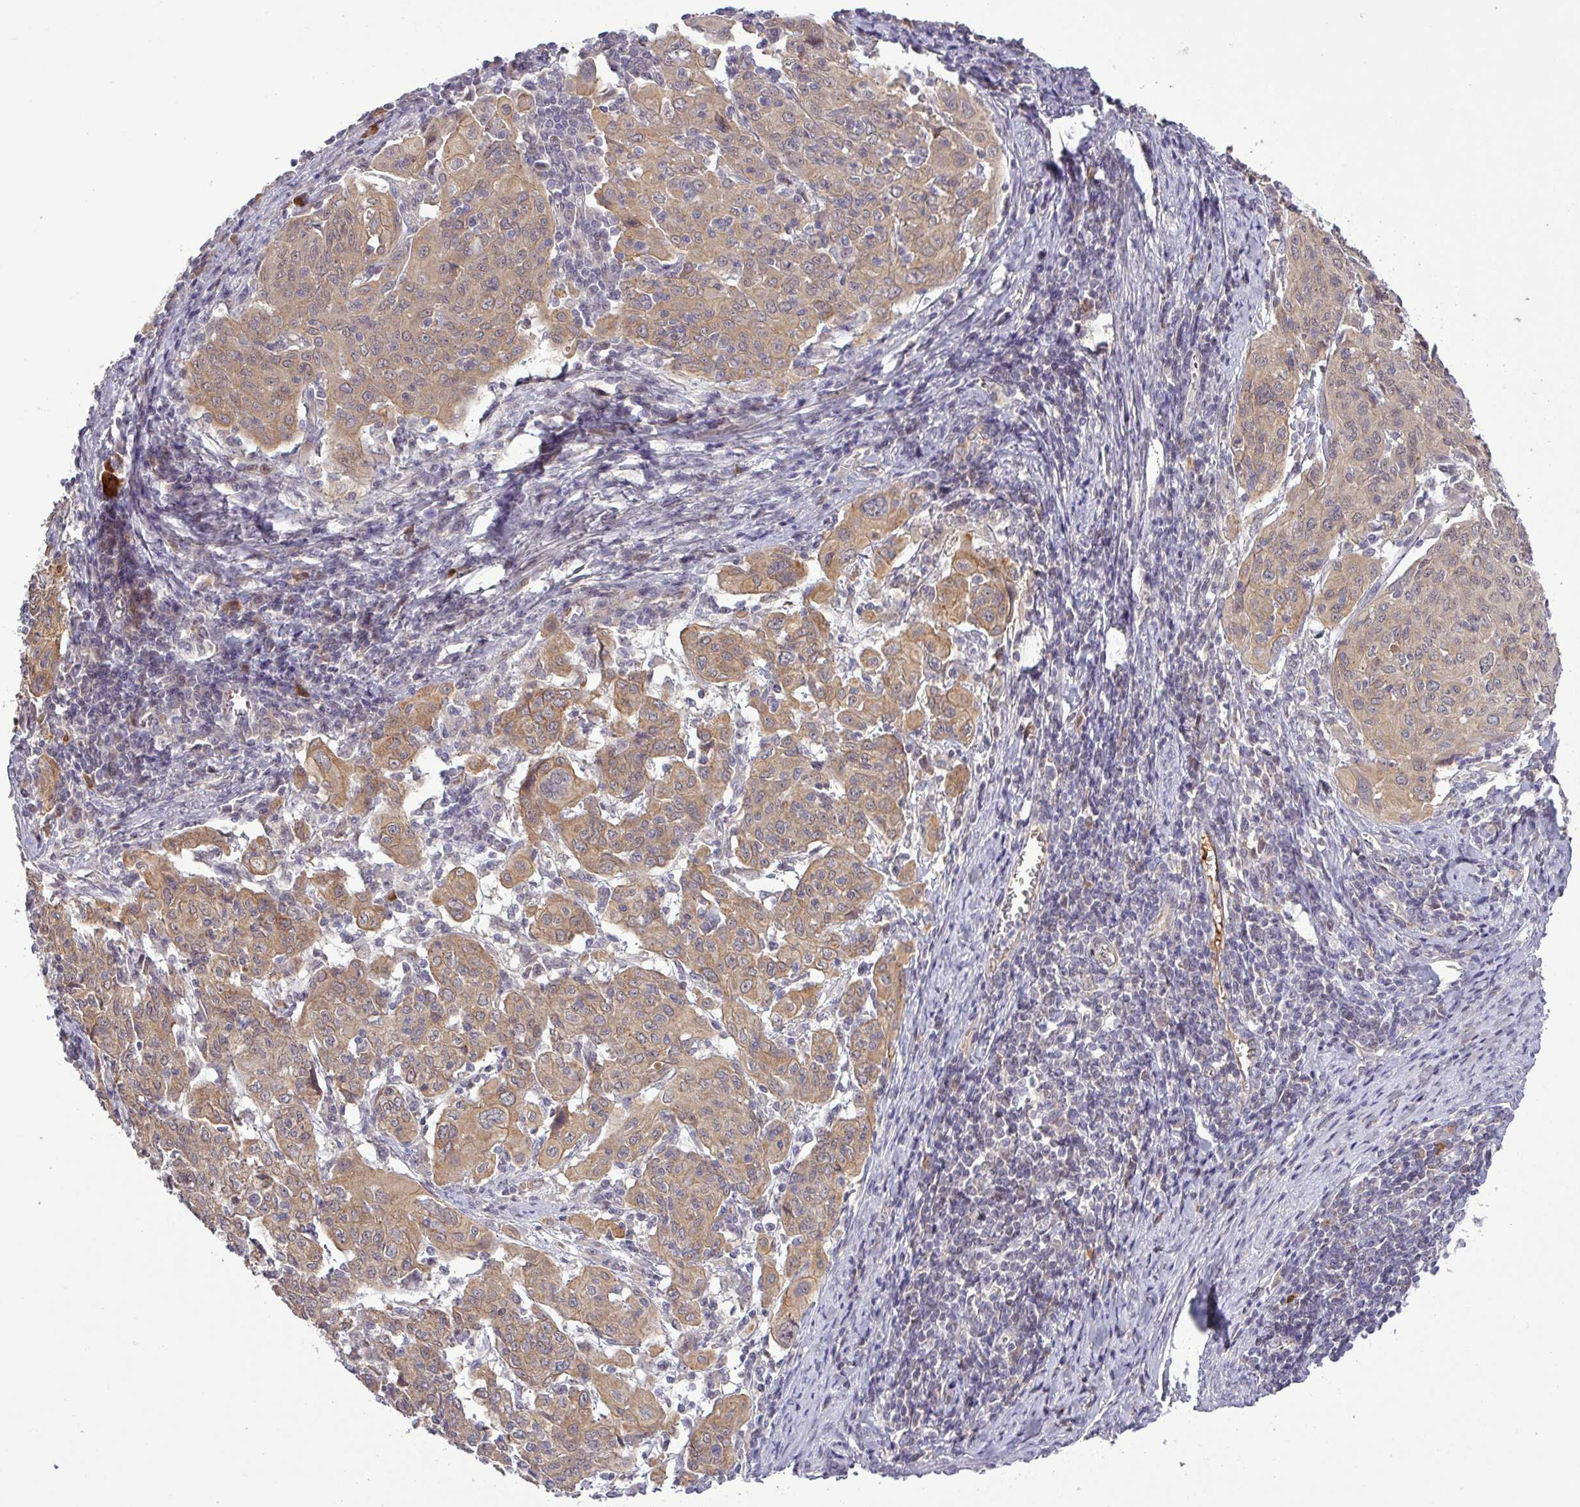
{"staining": {"intensity": "moderate", "quantity": ">75%", "location": "cytoplasmic/membranous"}, "tissue": "cervical cancer", "cell_type": "Tumor cells", "image_type": "cancer", "snomed": [{"axis": "morphology", "description": "Squamous cell carcinoma, NOS"}, {"axis": "topography", "description": "Cervix"}], "caption": "DAB immunohistochemical staining of squamous cell carcinoma (cervical) displays moderate cytoplasmic/membranous protein staining in about >75% of tumor cells.", "gene": "PCDH1", "patient": {"sex": "female", "age": 67}}